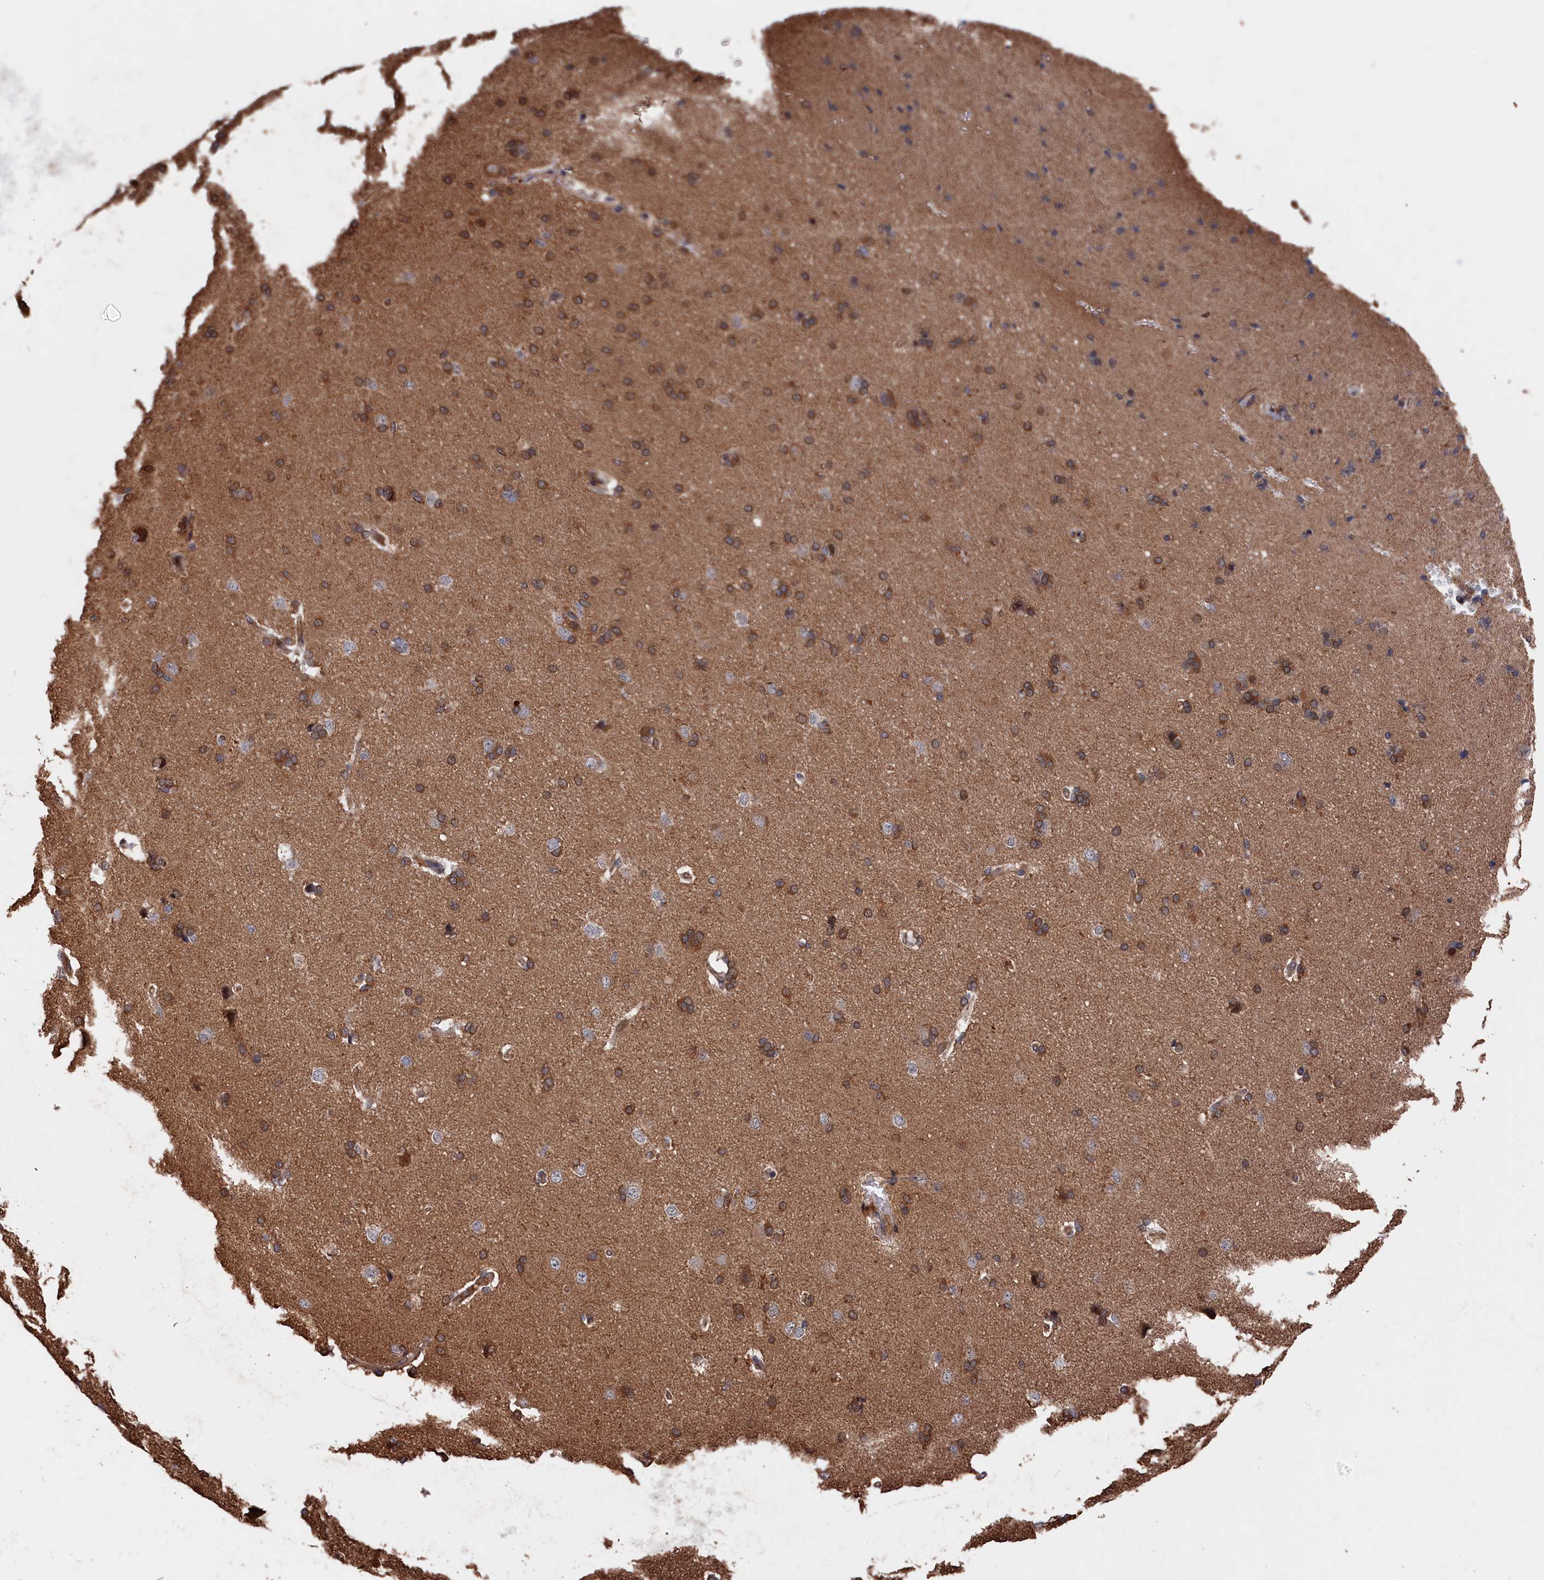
{"staining": {"intensity": "moderate", "quantity": "25%-75%", "location": "cytoplasmic/membranous"}, "tissue": "cerebral cortex", "cell_type": "Endothelial cells", "image_type": "normal", "snomed": [{"axis": "morphology", "description": "Normal tissue, NOS"}, {"axis": "topography", "description": "Cerebral cortex"}], "caption": "Cerebral cortex stained with immunohistochemistry demonstrates moderate cytoplasmic/membranous staining in approximately 25%-75% of endothelial cells. Nuclei are stained in blue.", "gene": "RMI2", "patient": {"sex": "male", "age": 62}}